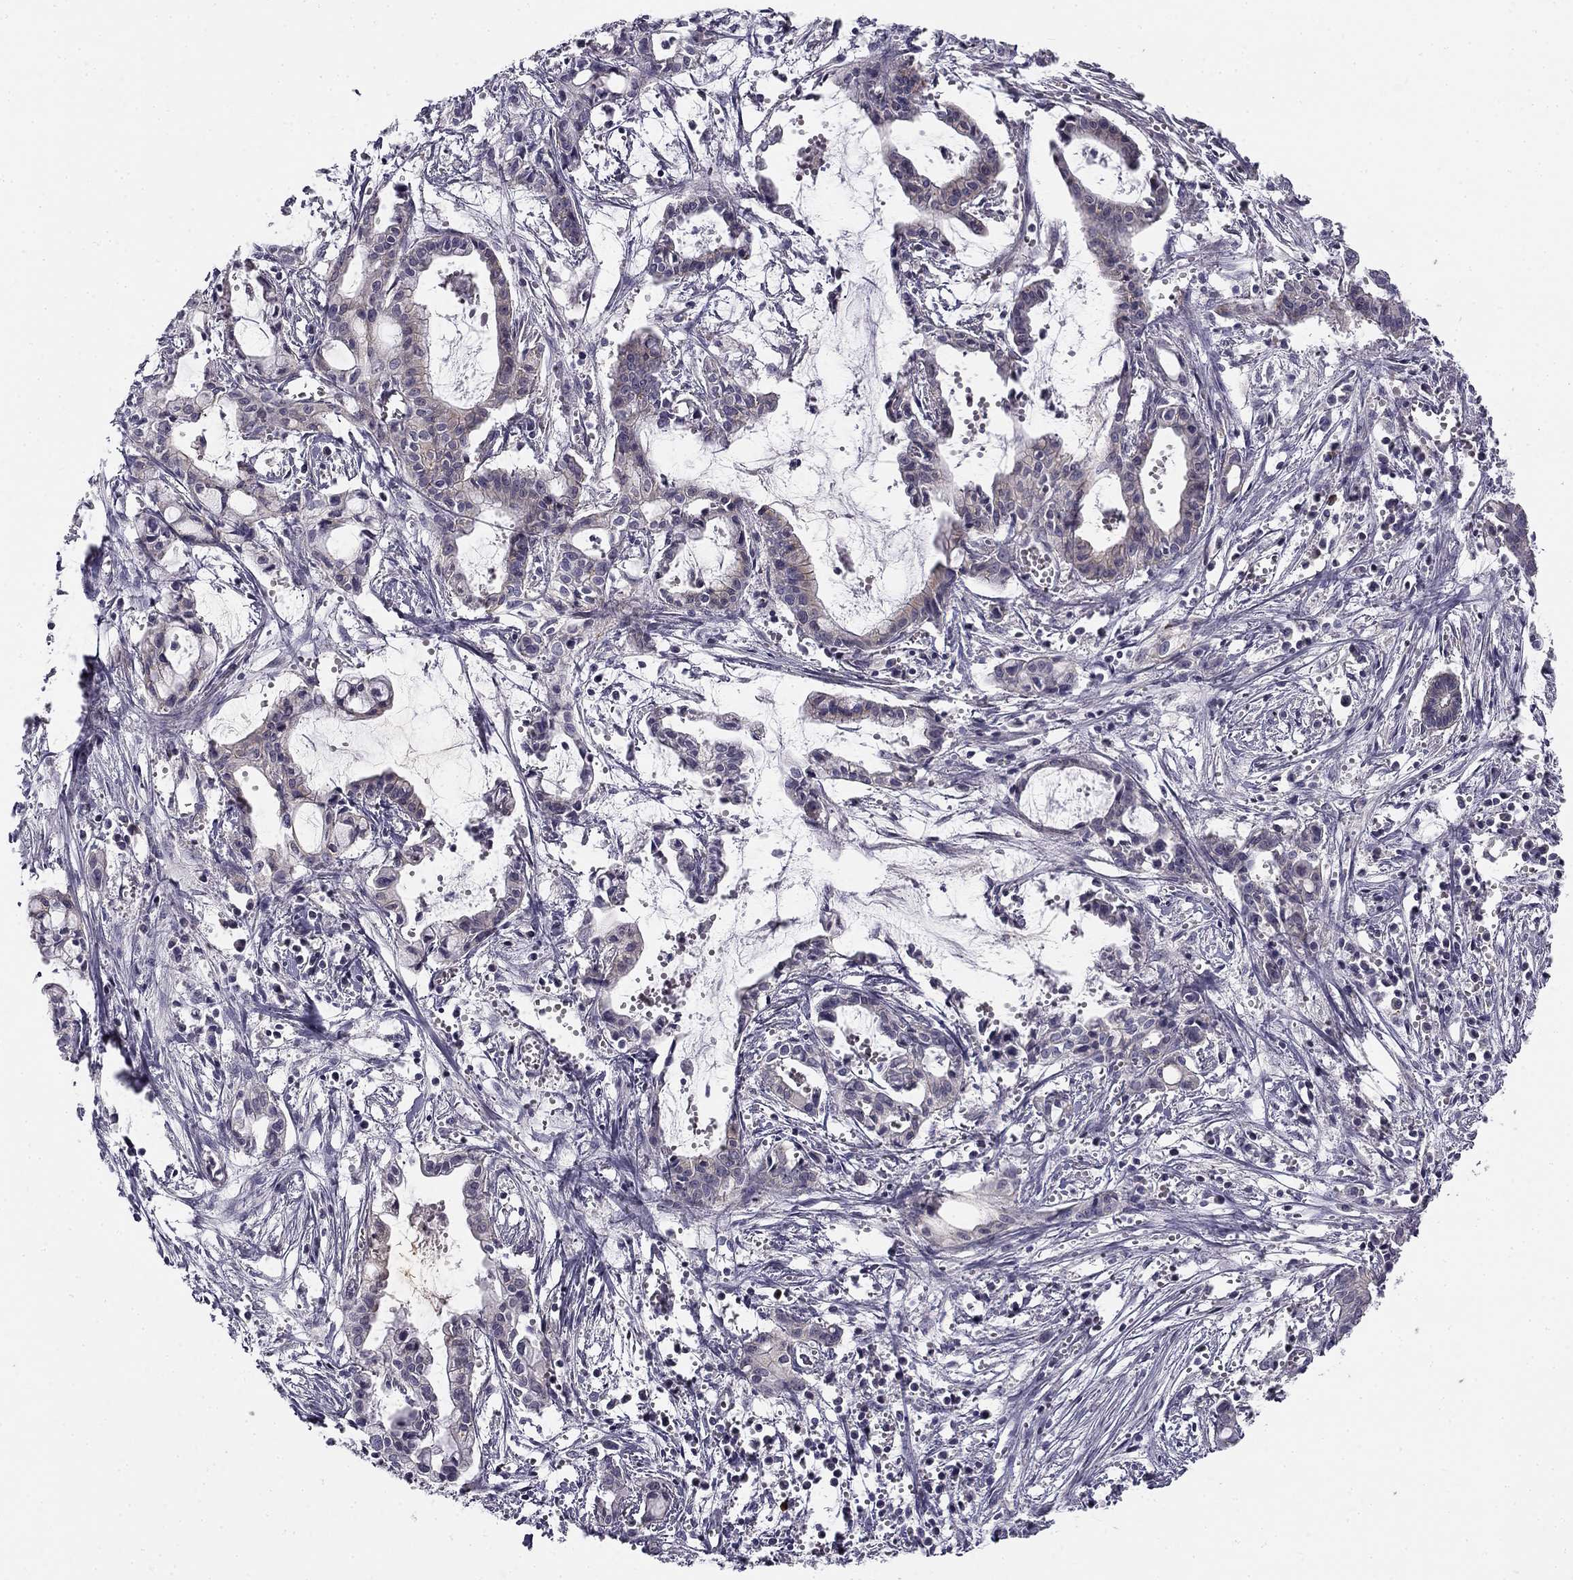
{"staining": {"intensity": "negative", "quantity": "none", "location": "none"}, "tissue": "pancreatic cancer", "cell_type": "Tumor cells", "image_type": "cancer", "snomed": [{"axis": "morphology", "description": "Adenocarcinoma, NOS"}, {"axis": "topography", "description": "Pancreas"}], "caption": "High power microscopy histopathology image of an IHC micrograph of pancreatic cancer (adenocarcinoma), revealing no significant staining in tumor cells.", "gene": "CNR1", "patient": {"sex": "male", "age": 48}}